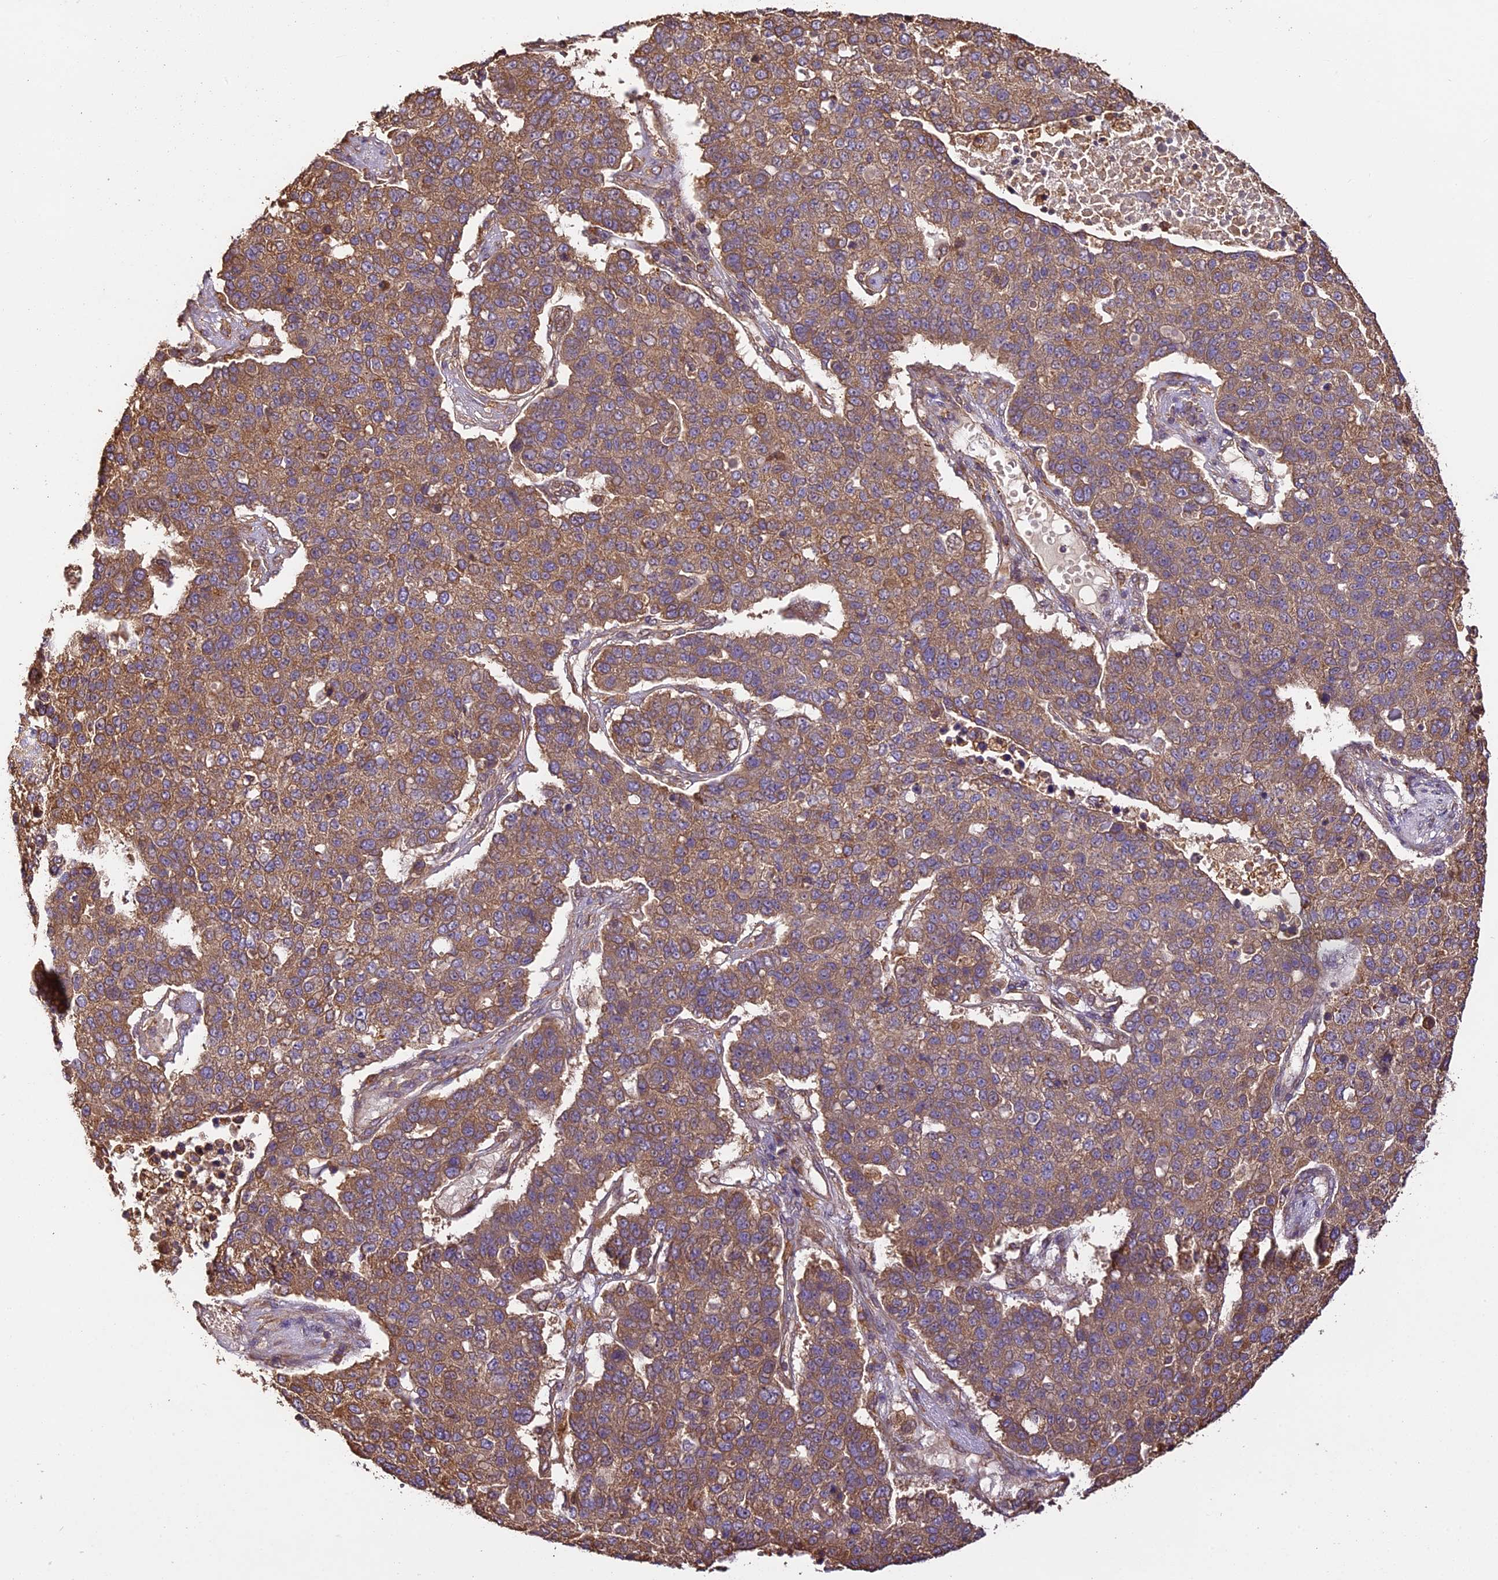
{"staining": {"intensity": "moderate", "quantity": ">75%", "location": "cytoplasmic/membranous"}, "tissue": "pancreatic cancer", "cell_type": "Tumor cells", "image_type": "cancer", "snomed": [{"axis": "morphology", "description": "Adenocarcinoma, NOS"}, {"axis": "topography", "description": "Pancreas"}], "caption": "Immunohistochemical staining of pancreatic cancer (adenocarcinoma) reveals moderate cytoplasmic/membranous protein positivity in approximately >75% of tumor cells.", "gene": "BRAP", "patient": {"sex": "female", "age": 61}}